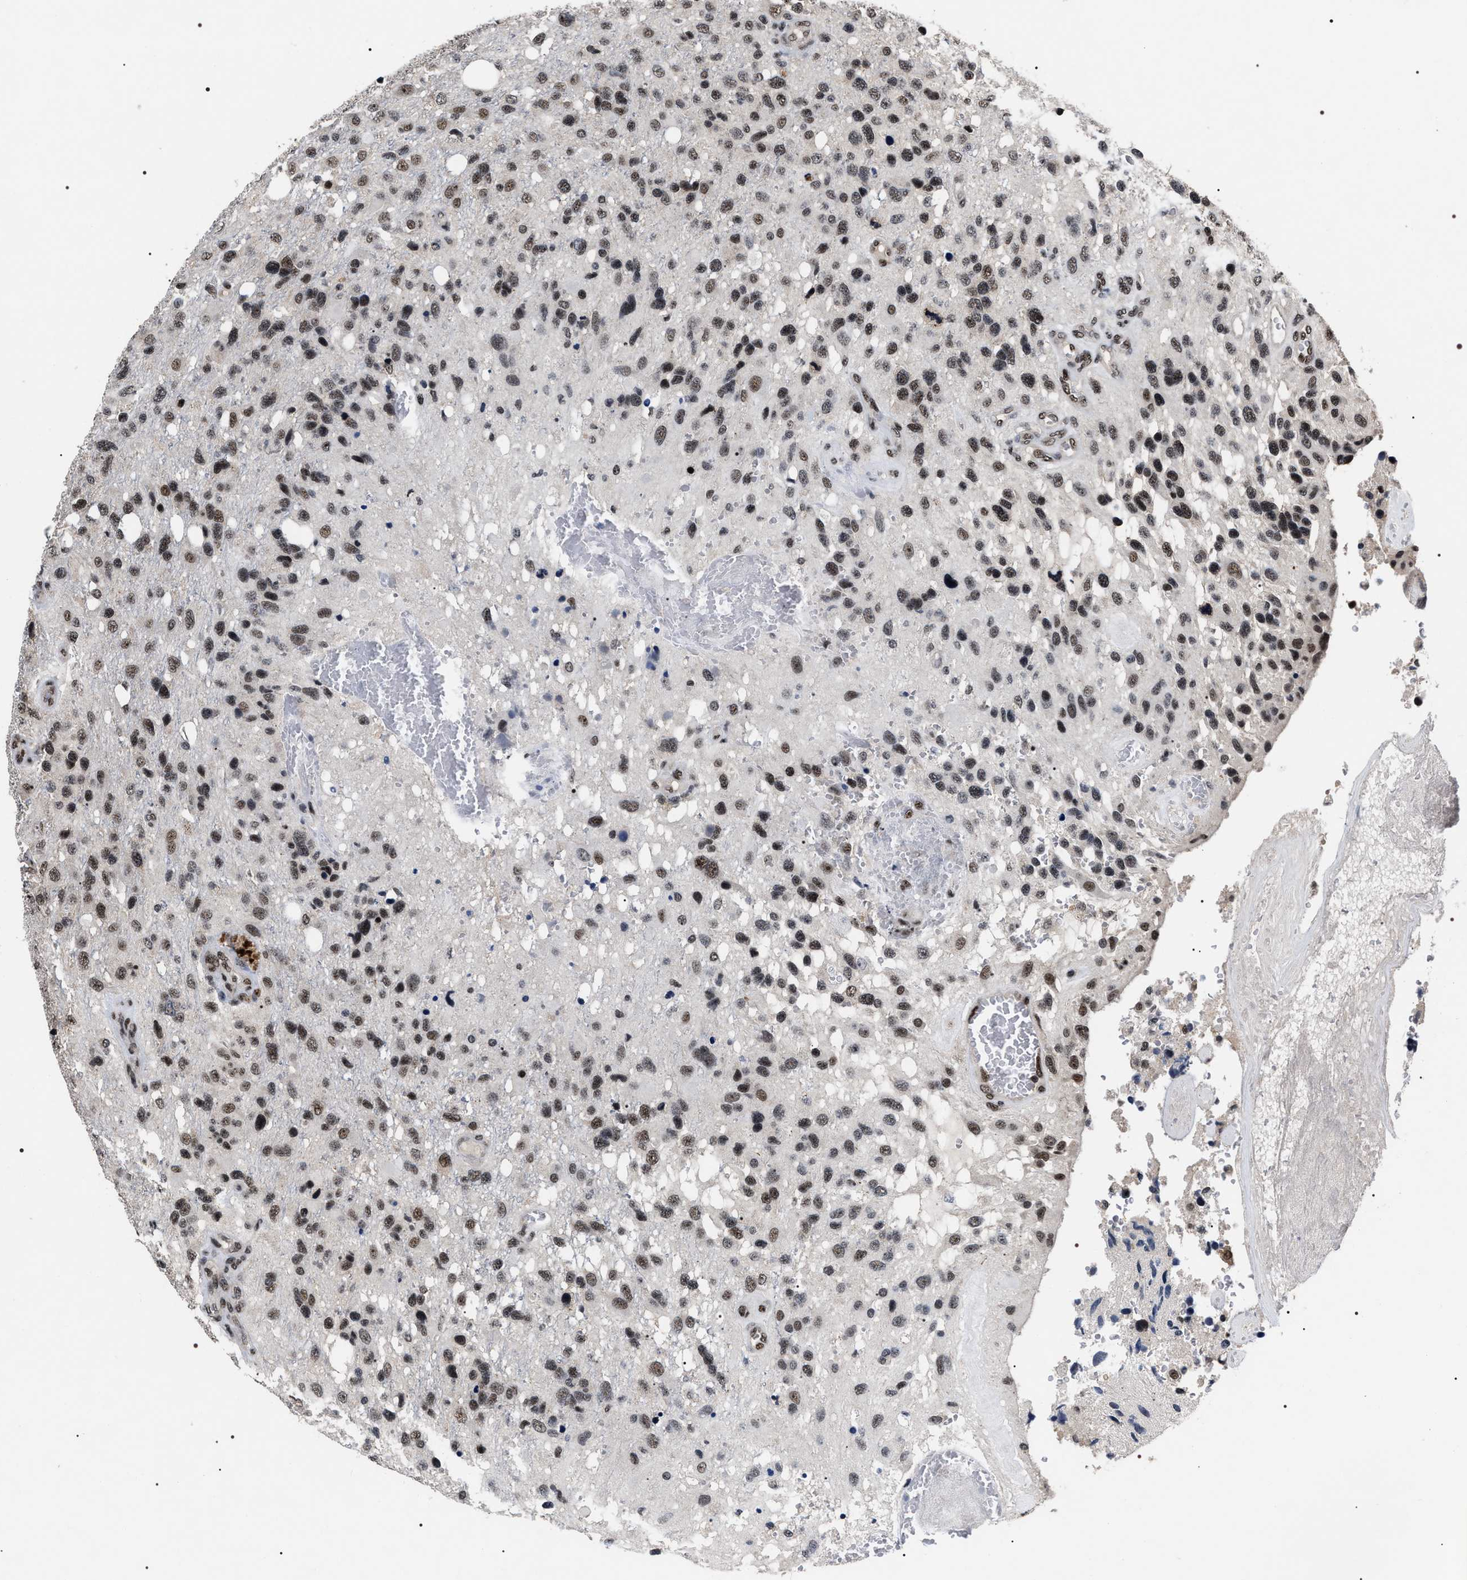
{"staining": {"intensity": "moderate", "quantity": ">75%", "location": "nuclear"}, "tissue": "glioma", "cell_type": "Tumor cells", "image_type": "cancer", "snomed": [{"axis": "morphology", "description": "Glioma, malignant, High grade"}, {"axis": "topography", "description": "Brain"}], "caption": "IHC (DAB (3,3'-diaminobenzidine)) staining of human glioma reveals moderate nuclear protein expression in approximately >75% of tumor cells.", "gene": "RRP1B", "patient": {"sex": "female", "age": 58}}